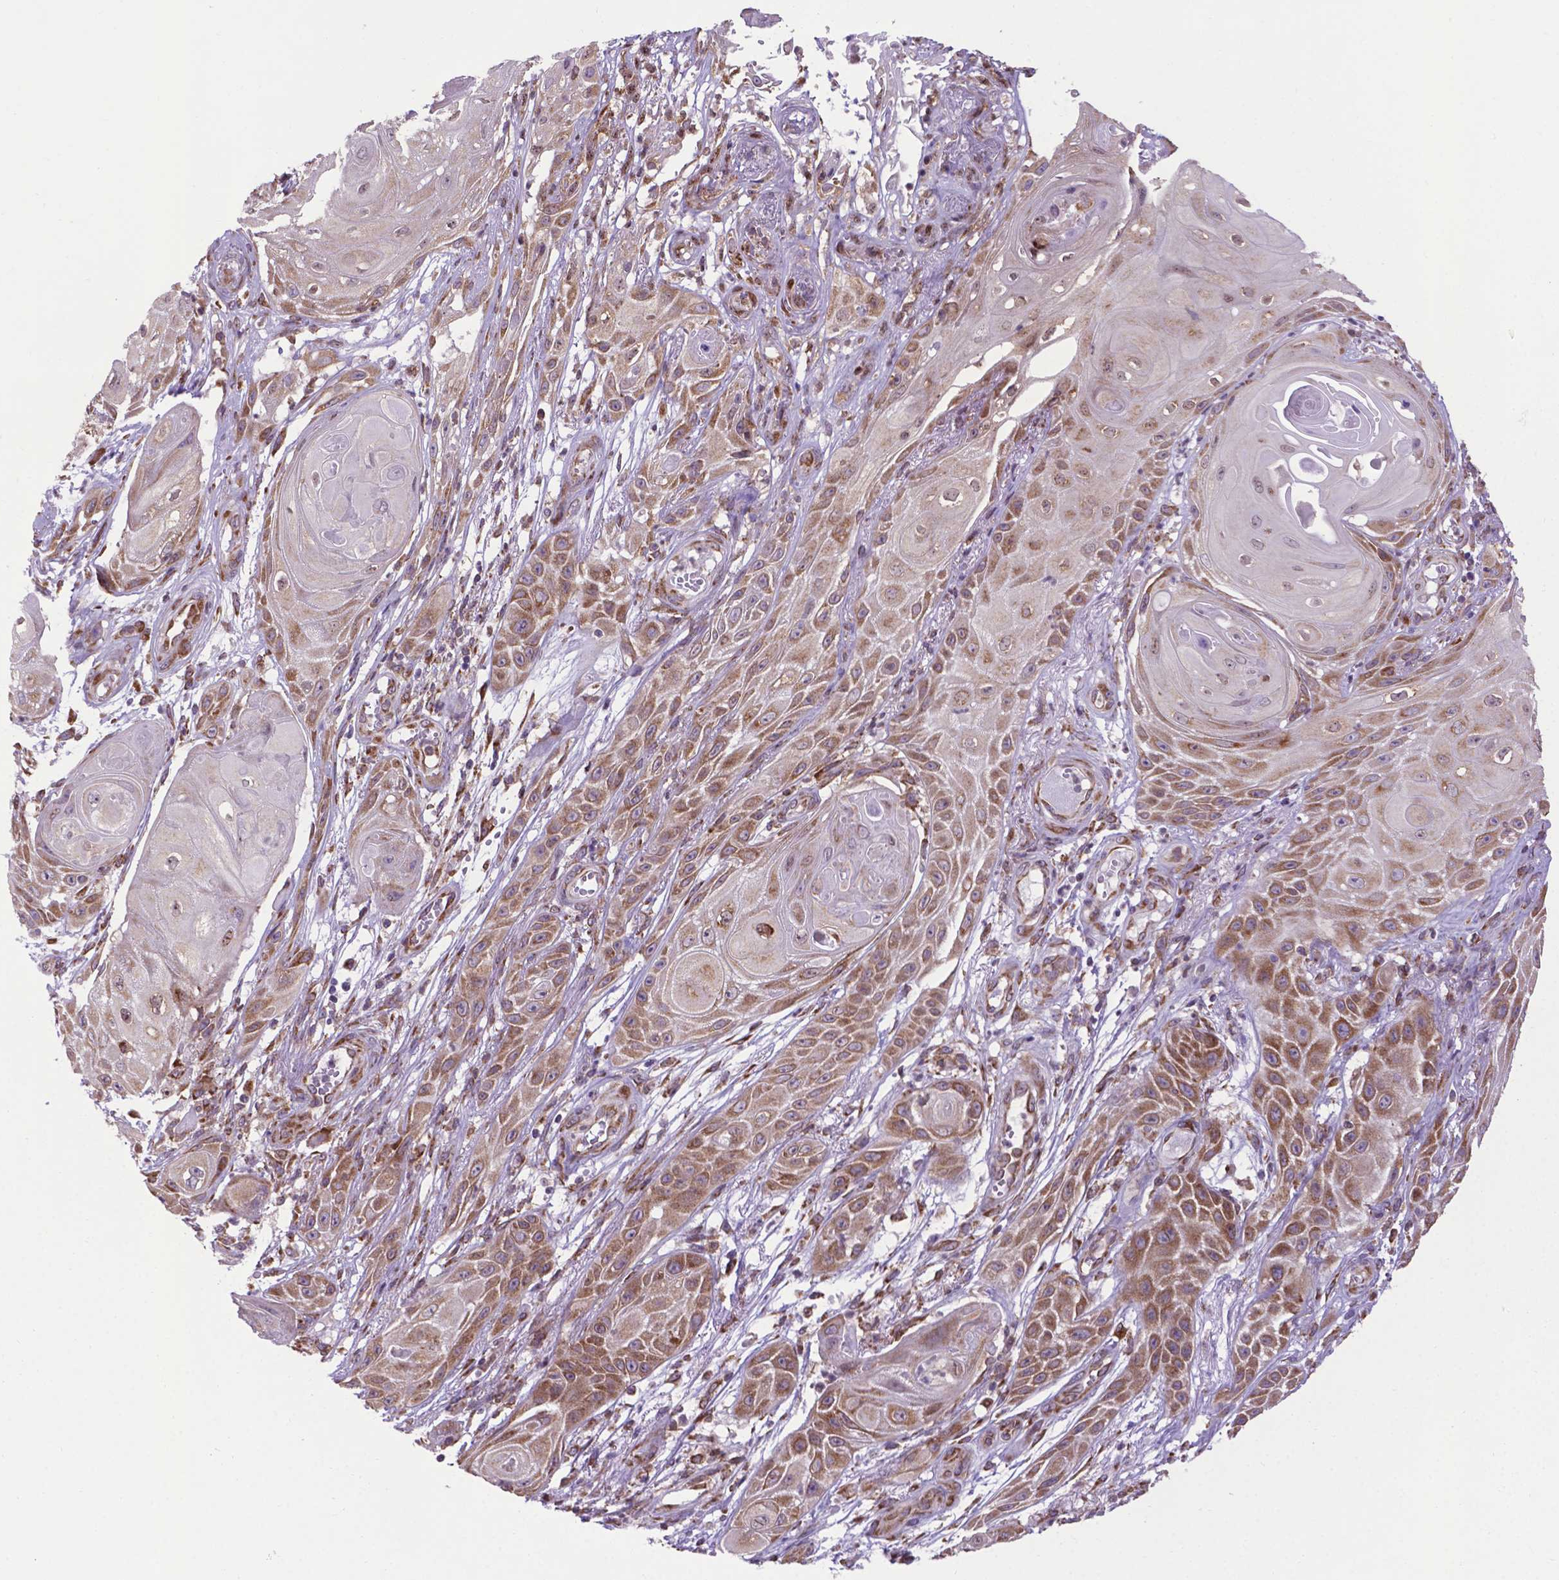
{"staining": {"intensity": "moderate", "quantity": "25%-75%", "location": "cytoplasmic/membranous"}, "tissue": "skin cancer", "cell_type": "Tumor cells", "image_type": "cancer", "snomed": [{"axis": "morphology", "description": "Squamous cell carcinoma, NOS"}, {"axis": "topography", "description": "Skin"}], "caption": "Protein staining of skin cancer (squamous cell carcinoma) tissue shows moderate cytoplasmic/membranous expression in about 25%-75% of tumor cells.", "gene": "WDR83OS", "patient": {"sex": "male", "age": 62}}